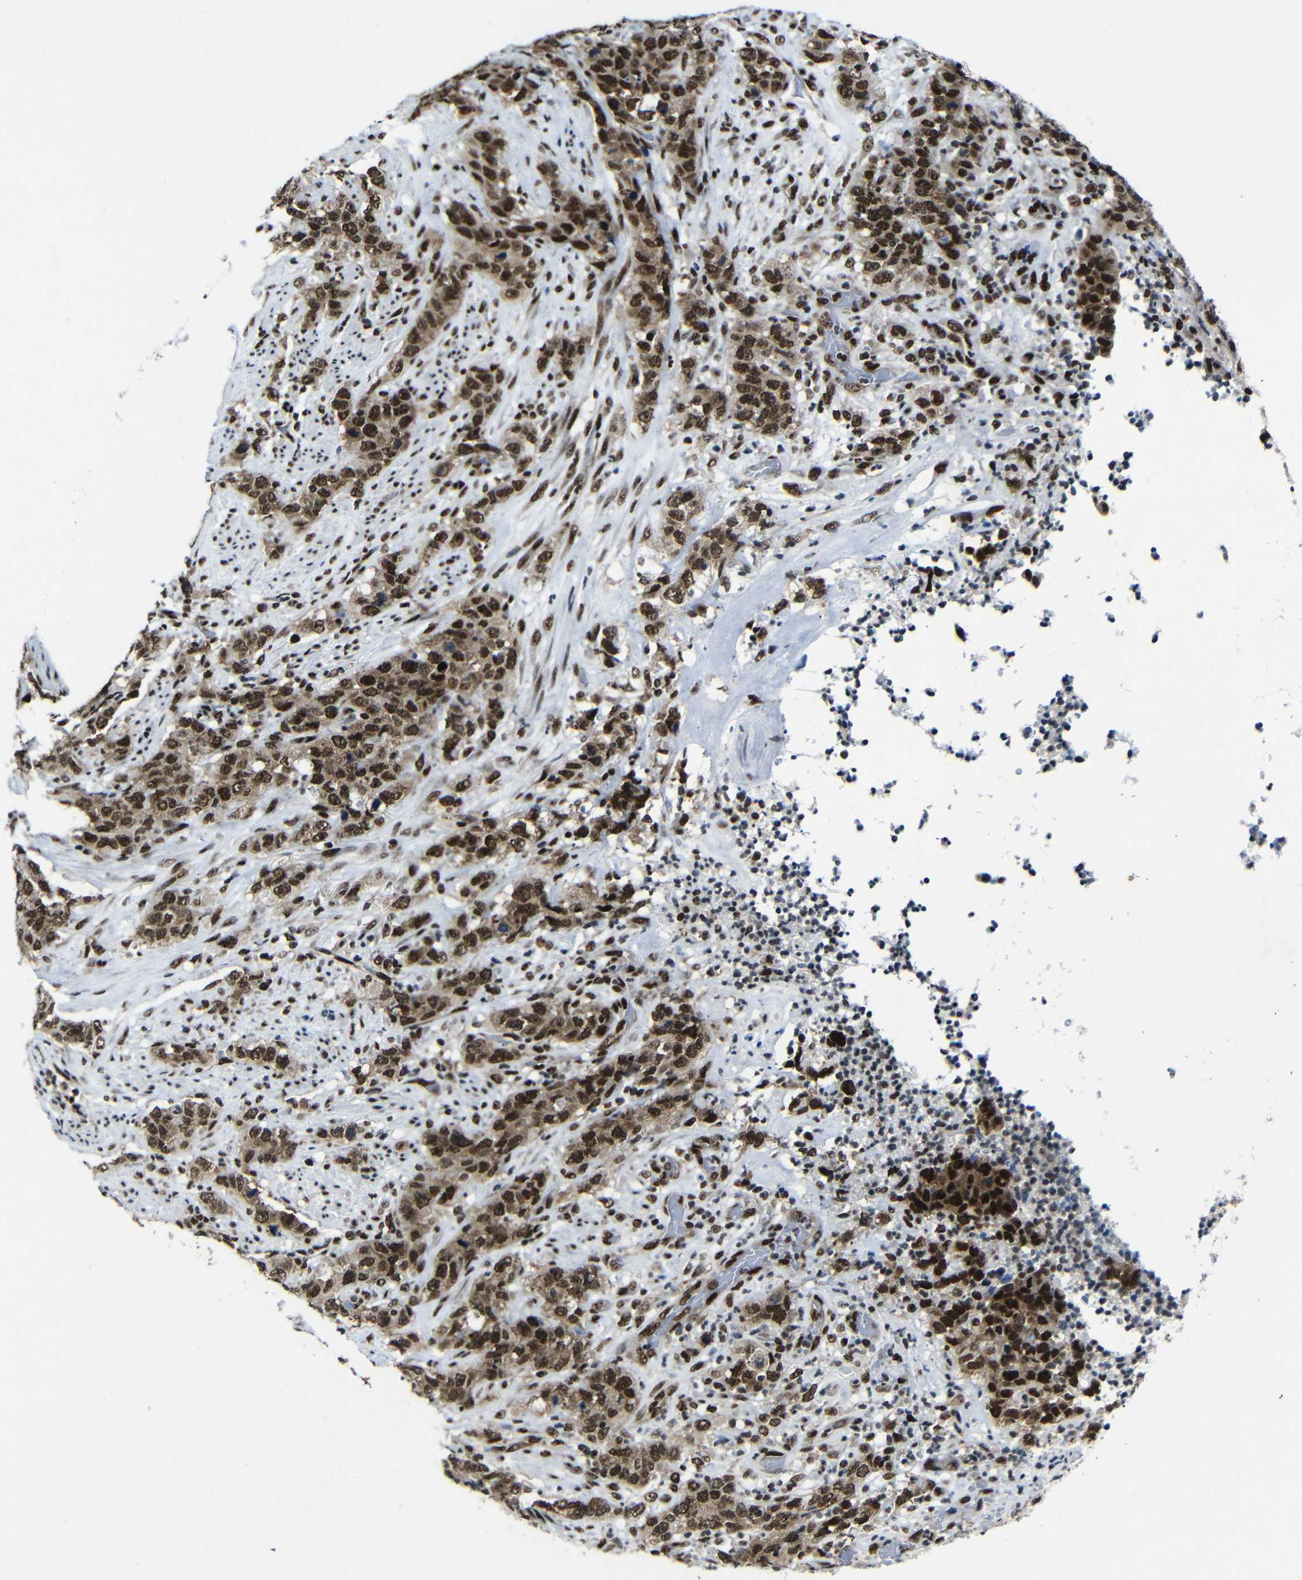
{"staining": {"intensity": "strong", "quantity": ">75%", "location": "nuclear"}, "tissue": "stomach cancer", "cell_type": "Tumor cells", "image_type": "cancer", "snomed": [{"axis": "morphology", "description": "Adenocarcinoma, NOS"}, {"axis": "topography", "description": "Stomach"}], "caption": "Immunohistochemistry micrograph of neoplastic tissue: stomach cancer stained using immunohistochemistry (IHC) reveals high levels of strong protein expression localized specifically in the nuclear of tumor cells, appearing as a nuclear brown color.", "gene": "PTBP1", "patient": {"sex": "male", "age": 48}}